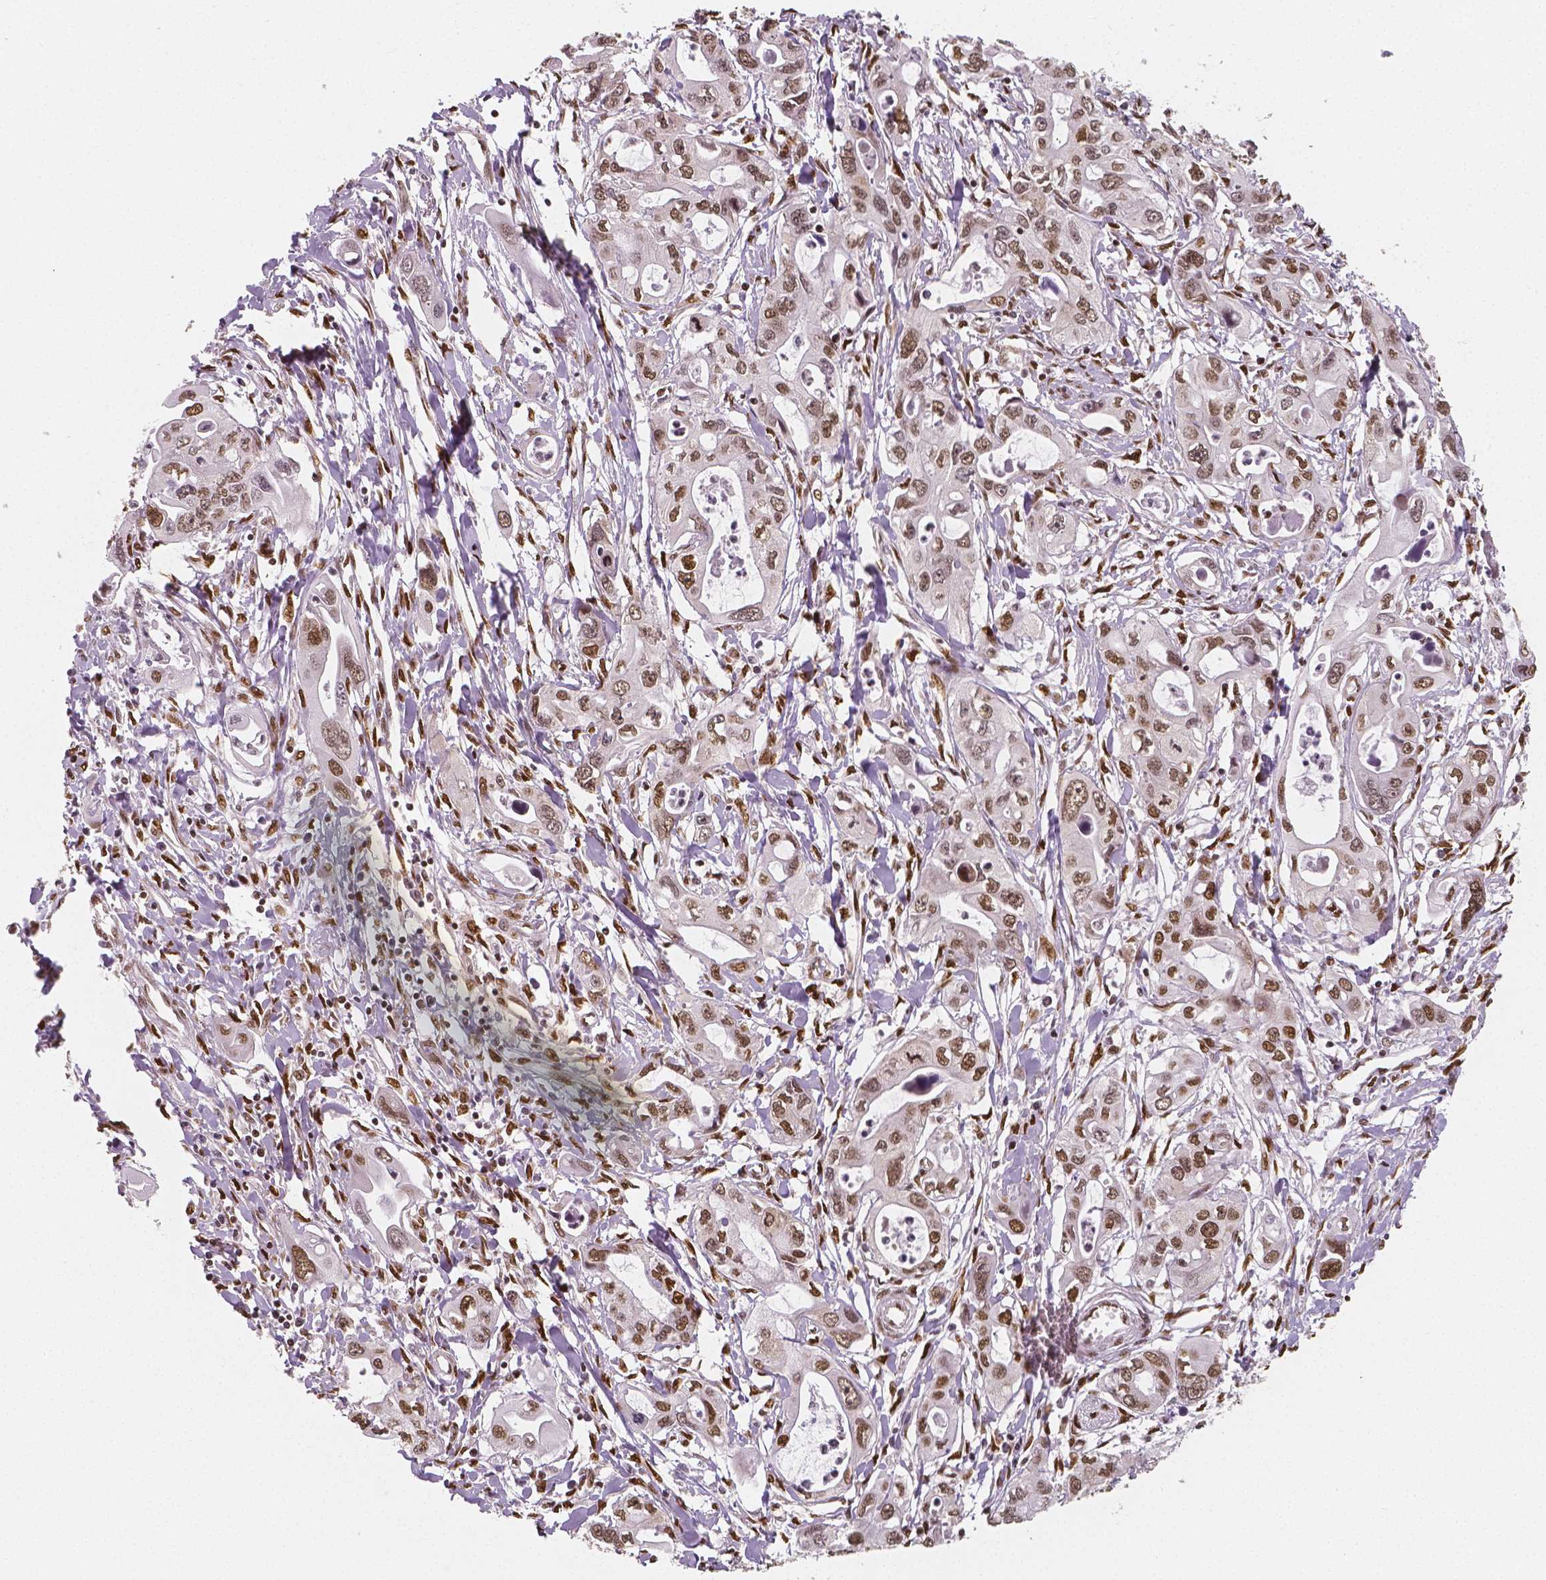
{"staining": {"intensity": "moderate", "quantity": ">75%", "location": "nuclear"}, "tissue": "pancreatic cancer", "cell_type": "Tumor cells", "image_type": "cancer", "snomed": [{"axis": "morphology", "description": "Adenocarcinoma, NOS"}, {"axis": "topography", "description": "Pancreas"}], "caption": "Moderate nuclear staining is present in approximately >75% of tumor cells in pancreatic cancer (adenocarcinoma). (brown staining indicates protein expression, while blue staining denotes nuclei).", "gene": "NUCKS1", "patient": {"sex": "male", "age": 60}}